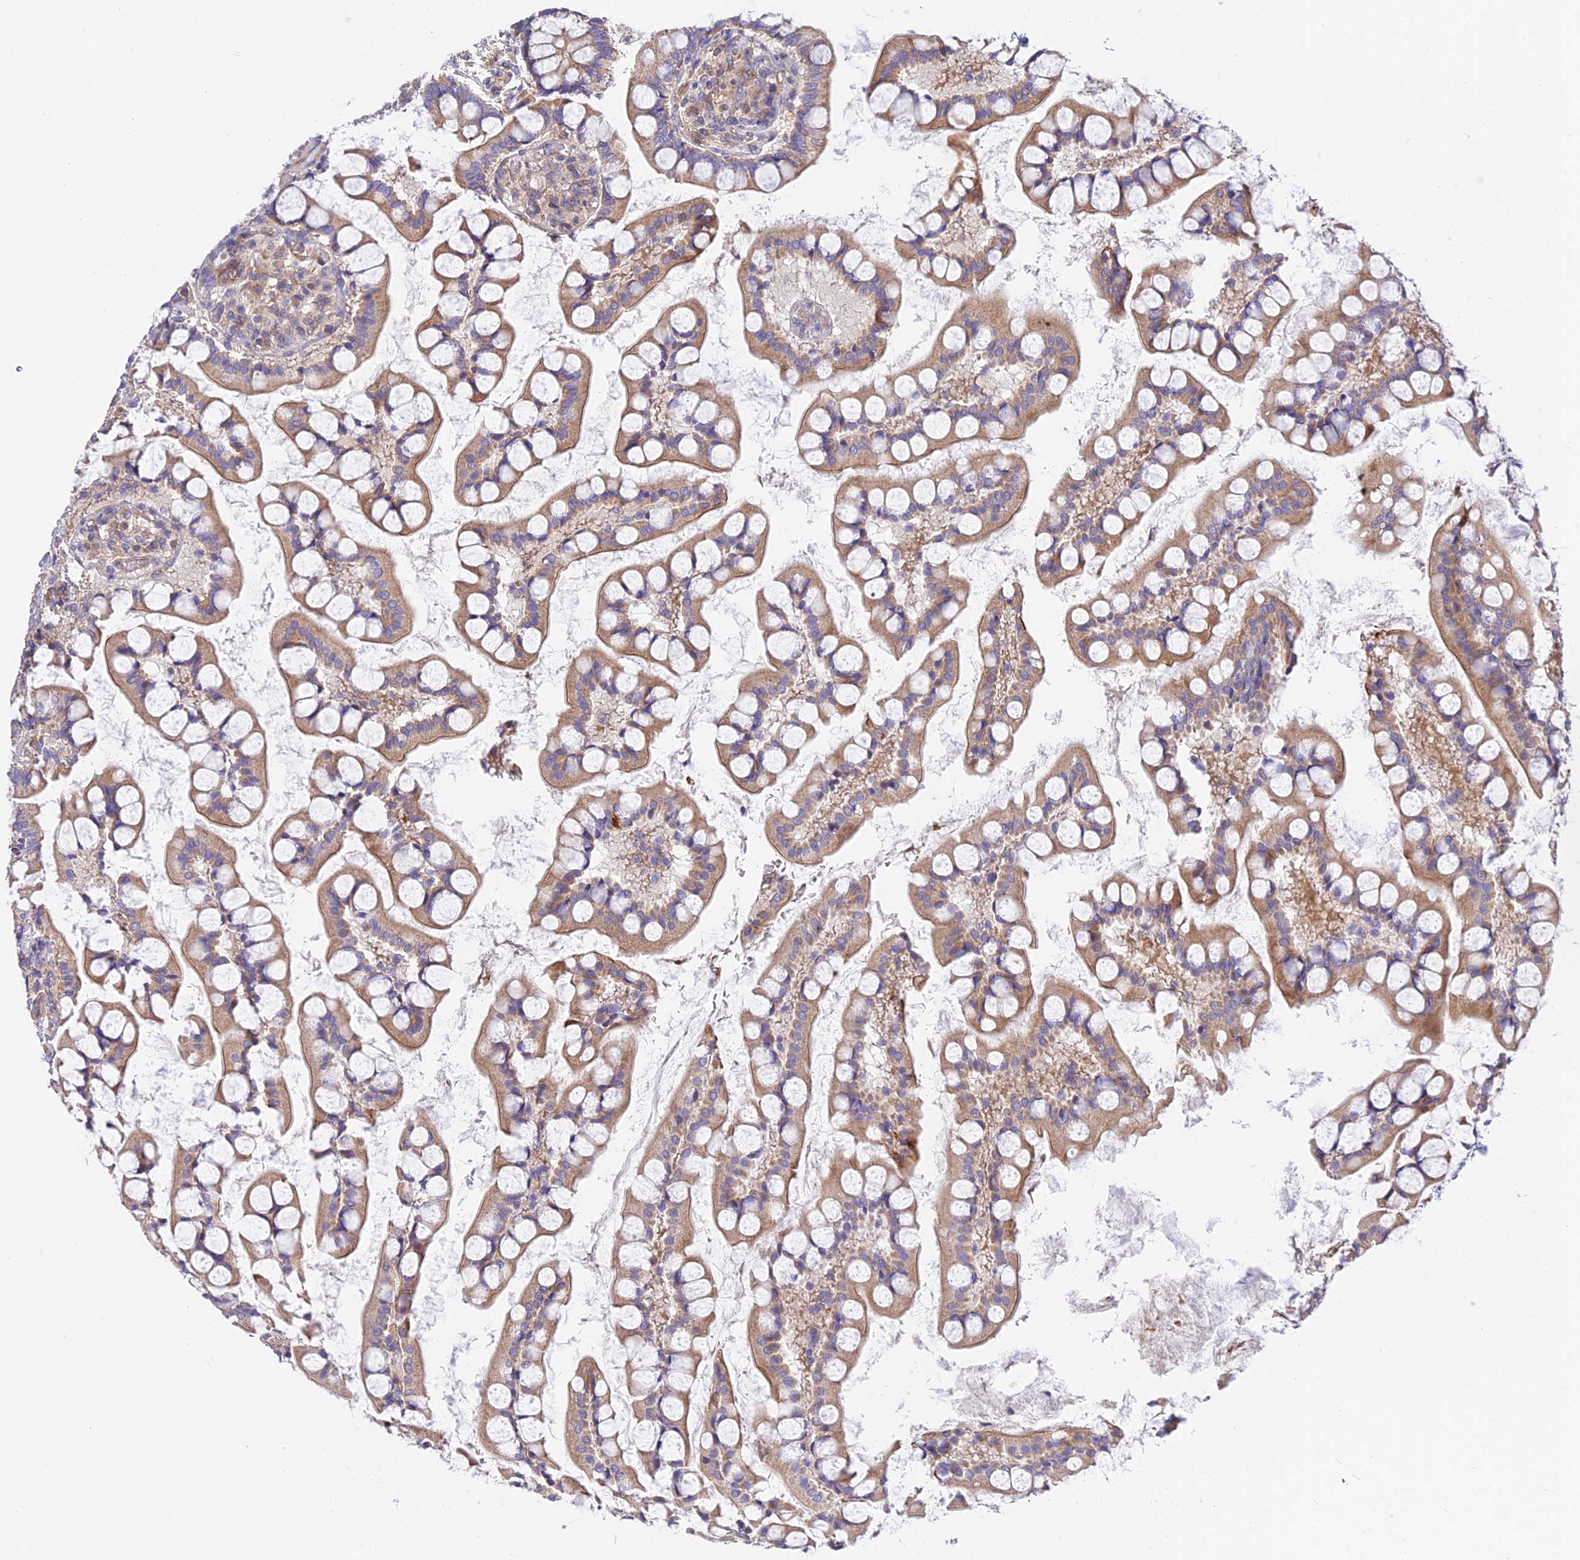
{"staining": {"intensity": "moderate", "quantity": ">75%", "location": "cytoplasmic/membranous"}, "tissue": "small intestine", "cell_type": "Glandular cells", "image_type": "normal", "snomed": [{"axis": "morphology", "description": "Normal tissue, NOS"}, {"axis": "topography", "description": "Small intestine"}], "caption": "A micrograph of human small intestine stained for a protein displays moderate cytoplasmic/membranous brown staining in glandular cells. The staining was performed using DAB to visualize the protein expression in brown, while the nuclei were stained in blue with hematoxylin (Magnification: 20x).", "gene": "TRIM43B", "patient": {"sex": "male", "age": 52}}